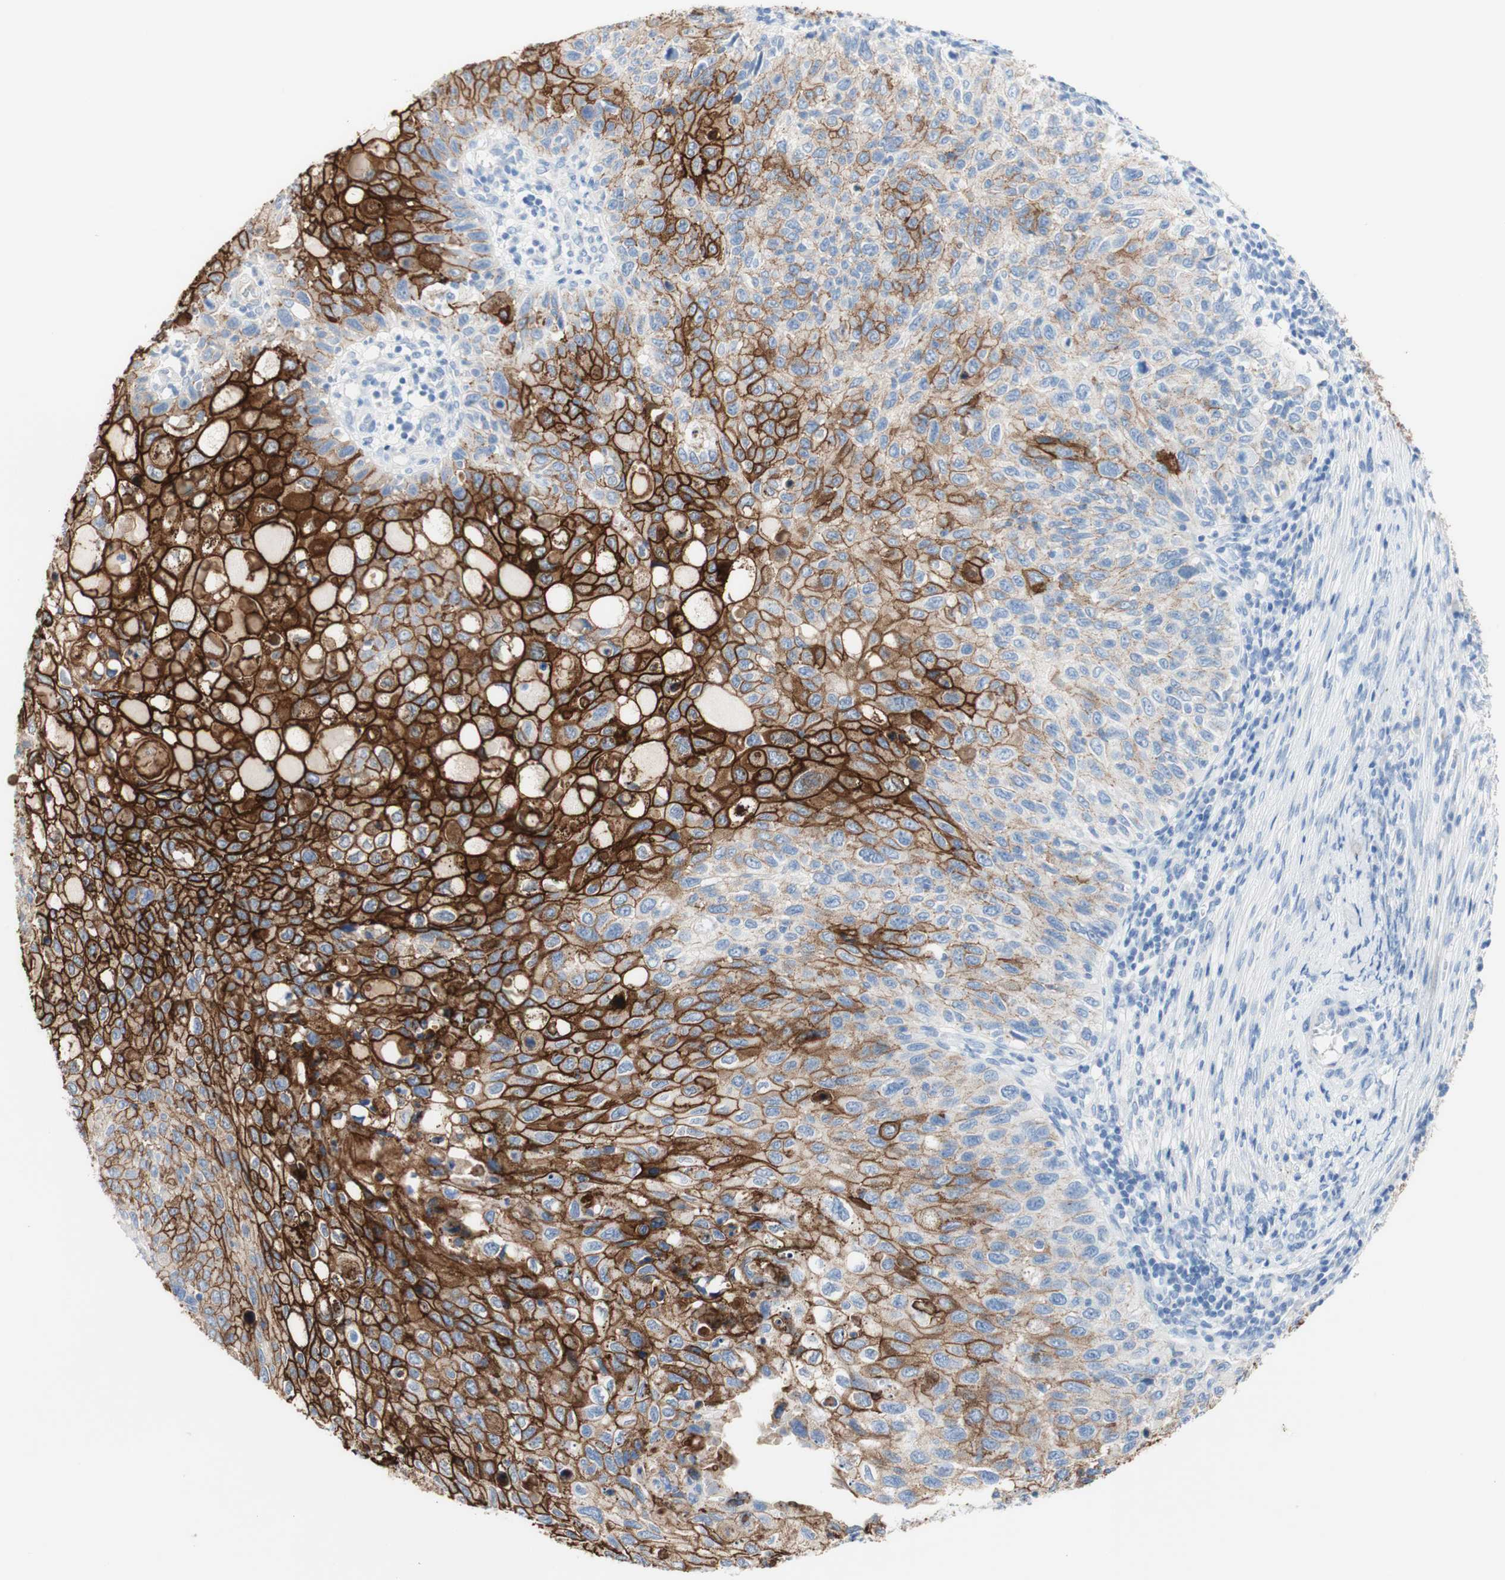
{"staining": {"intensity": "strong", "quantity": "25%-75%", "location": "cytoplasmic/membranous"}, "tissue": "cervical cancer", "cell_type": "Tumor cells", "image_type": "cancer", "snomed": [{"axis": "morphology", "description": "Squamous cell carcinoma, NOS"}, {"axis": "topography", "description": "Cervix"}], "caption": "Squamous cell carcinoma (cervical) tissue displays strong cytoplasmic/membranous positivity in approximately 25%-75% of tumor cells", "gene": "DSC2", "patient": {"sex": "female", "age": 70}}